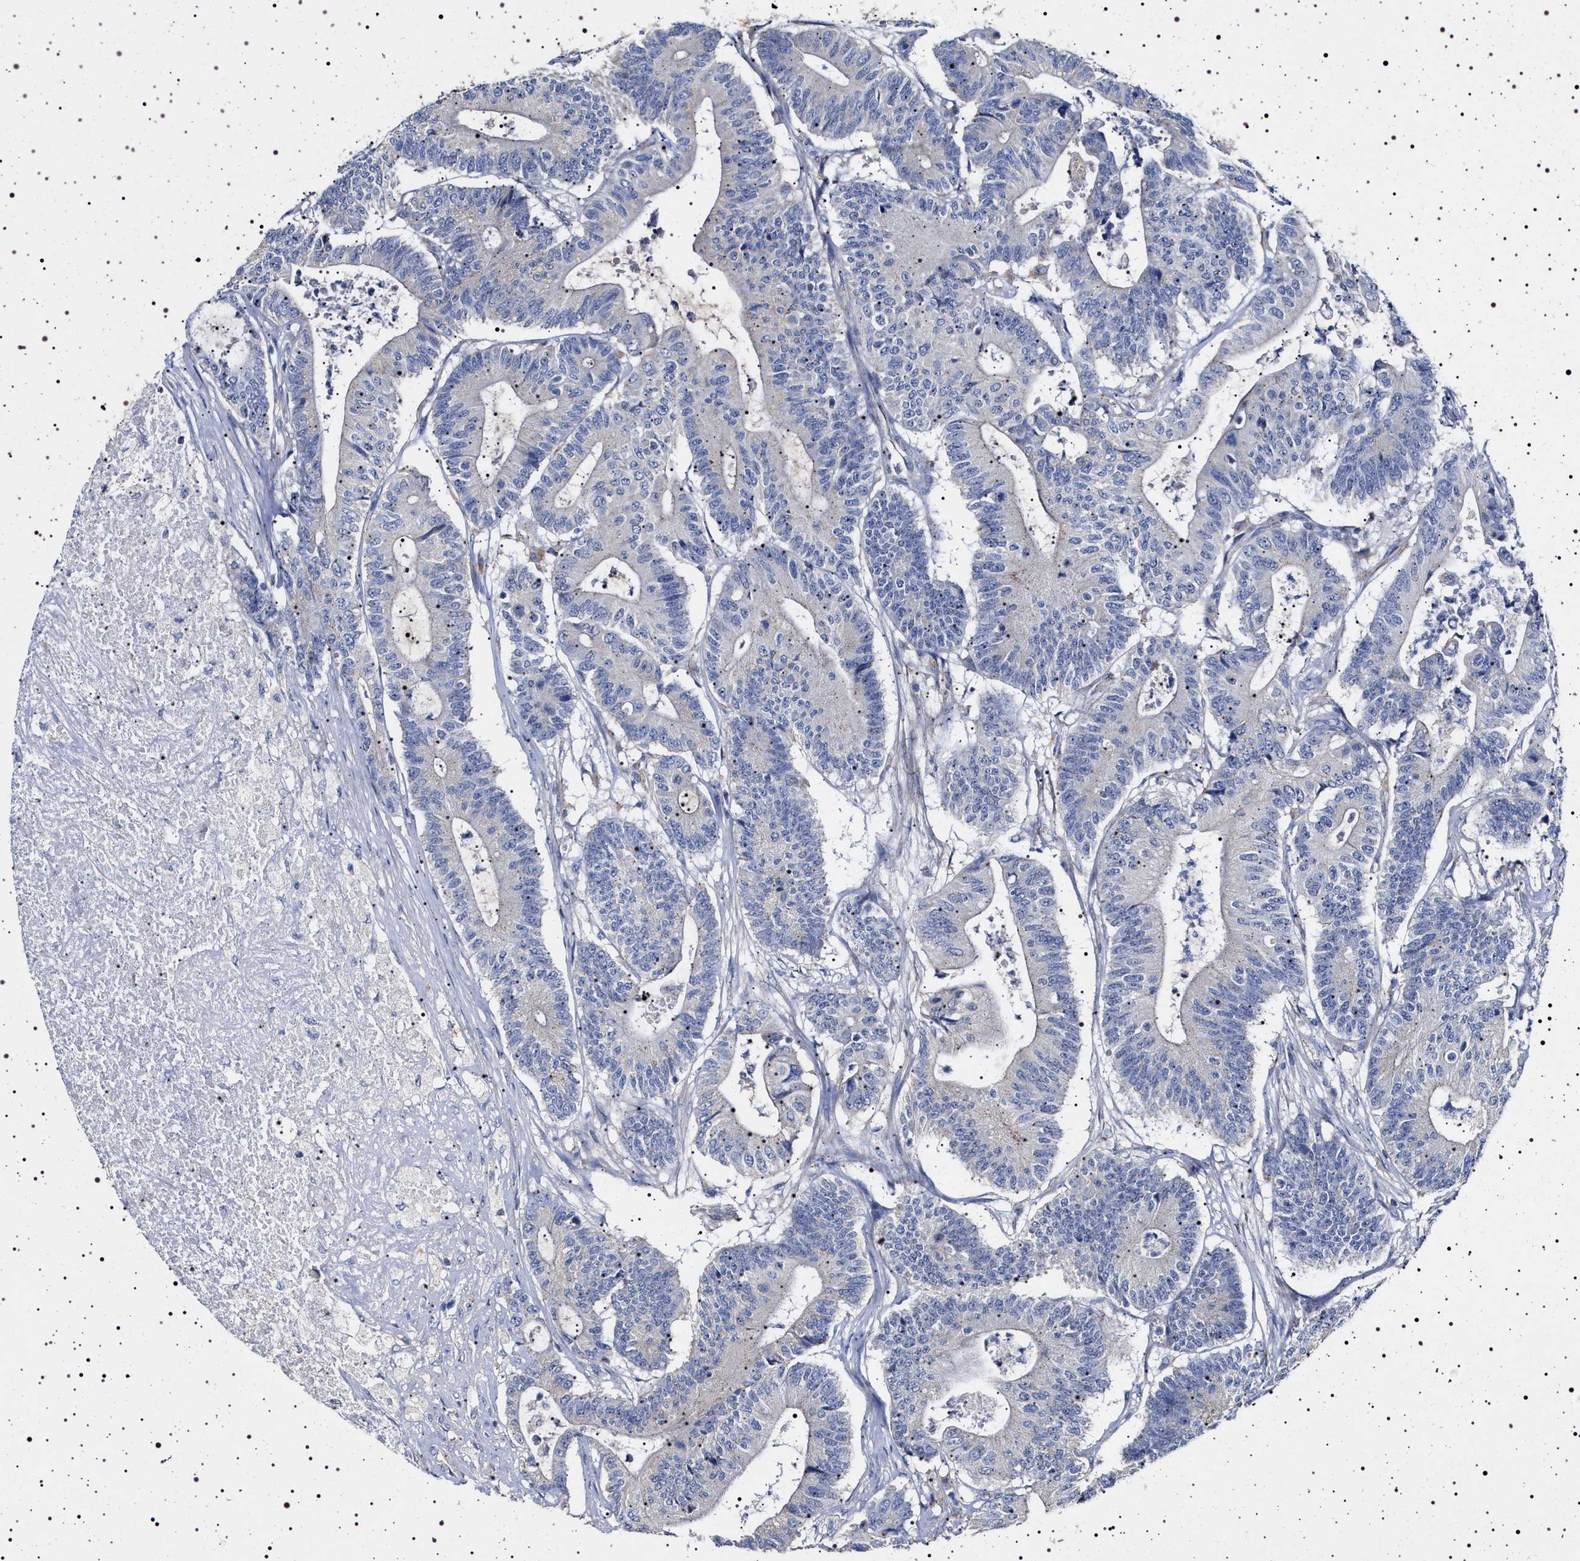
{"staining": {"intensity": "negative", "quantity": "none", "location": "none"}, "tissue": "colorectal cancer", "cell_type": "Tumor cells", "image_type": "cancer", "snomed": [{"axis": "morphology", "description": "Adenocarcinoma, NOS"}, {"axis": "topography", "description": "Colon"}], "caption": "Immunohistochemistry histopathology image of colorectal cancer stained for a protein (brown), which exhibits no staining in tumor cells.", "gene": "NAALADL2", "patient": {"sex": "female", "age": 84}}